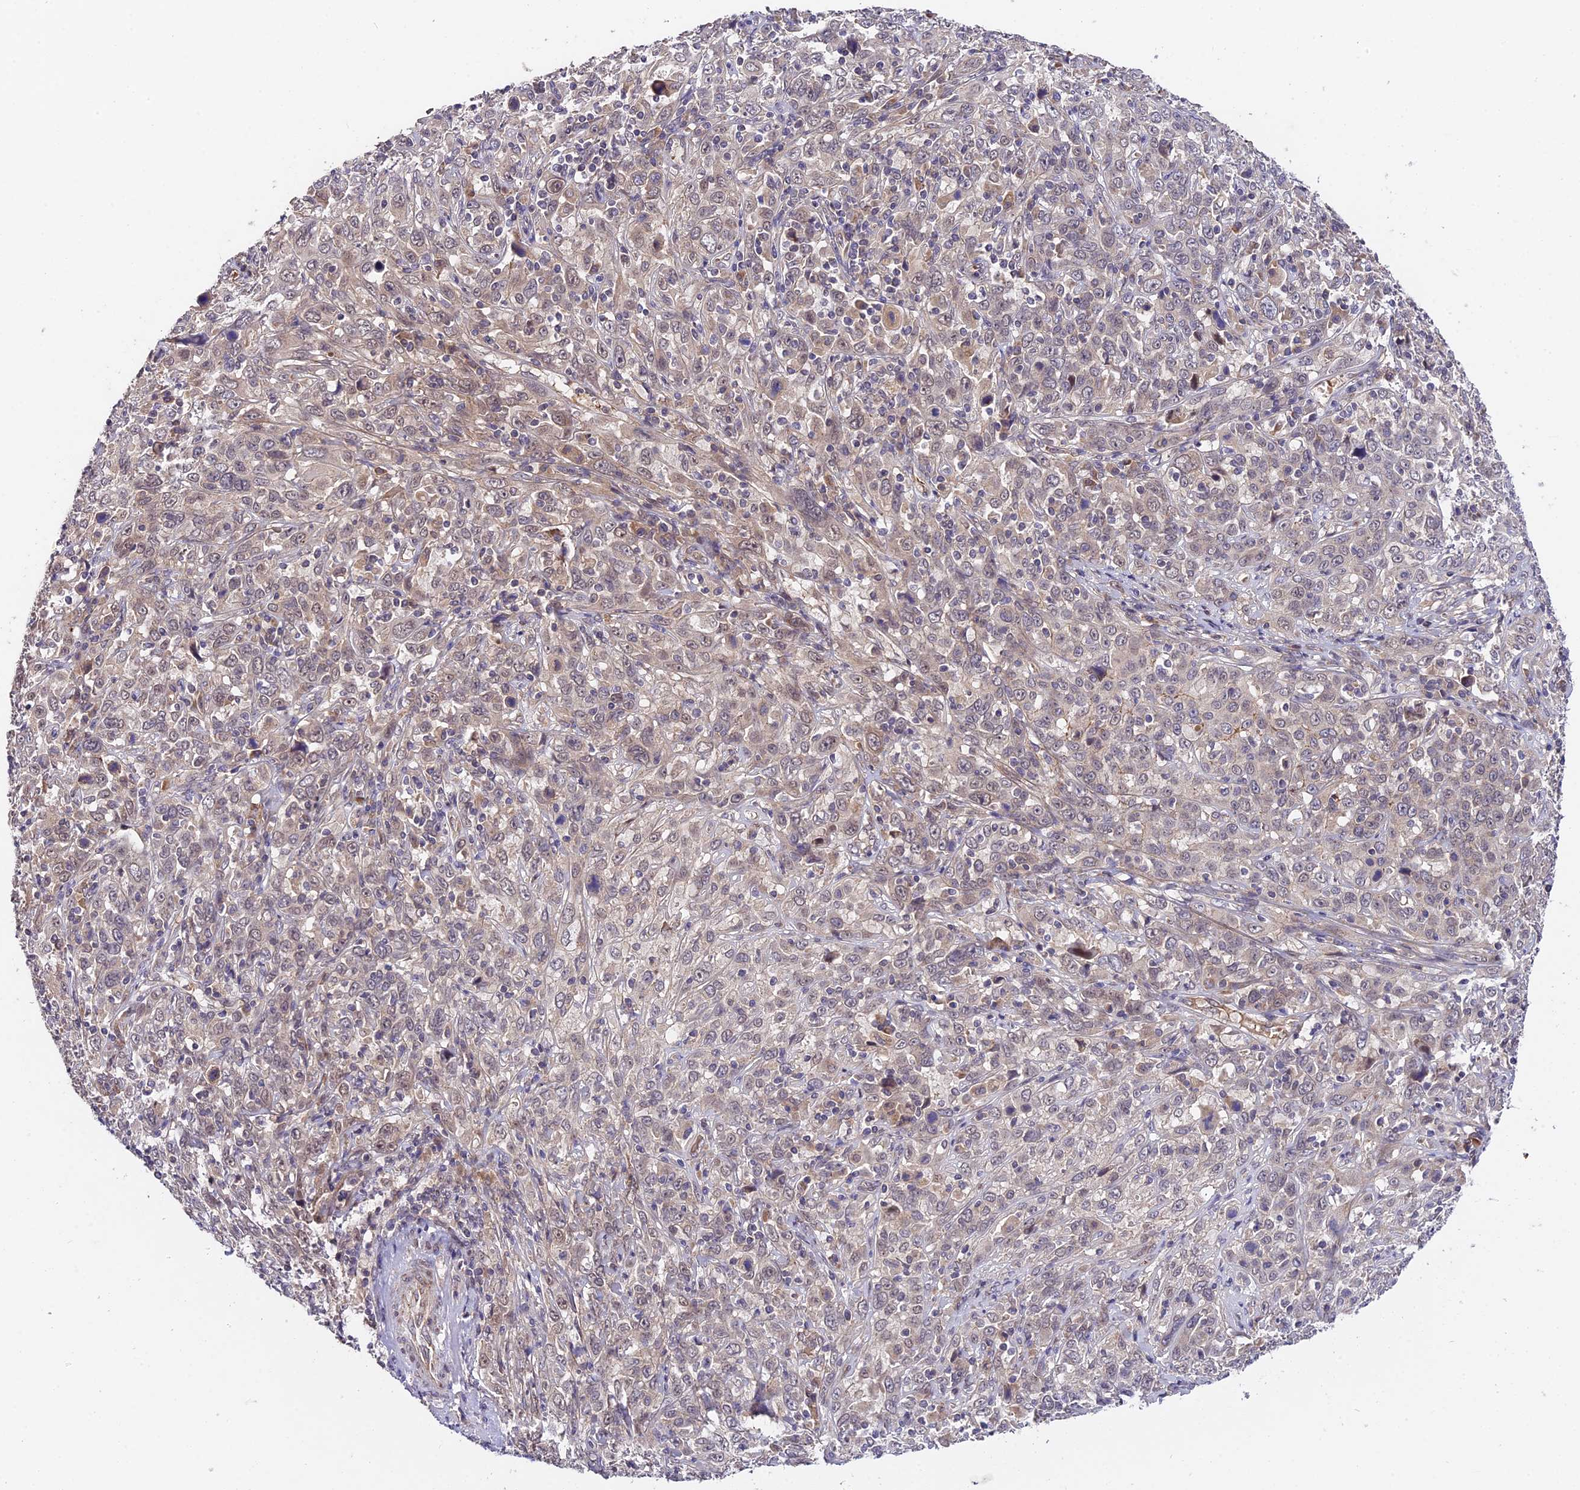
{"staining": {"intensity": "weak", "quantity": "<25%", "location": "cytoplasmic/membranous,nuclear"}, "tissue": "cervical cancer", "cell_type": "Tumor cells", "image_type": "cancer", "snomed": [{"axis": "morphology", "description": "Squamous cell carcinoma, NOS"}, {"axis": "topography", "description": "Cervix"}], "caption": "The micrograph displays no significant staining in tumor cells of cervical cancer (squamous cell carcinoma). The staining is performed using DAB (3,3'-diaminobenzidine) brown chromogen with nuclei counter-stained in using hematoxylin.", "gene": "TRMT1", "patient": {"sex": "female", "age": 46}}